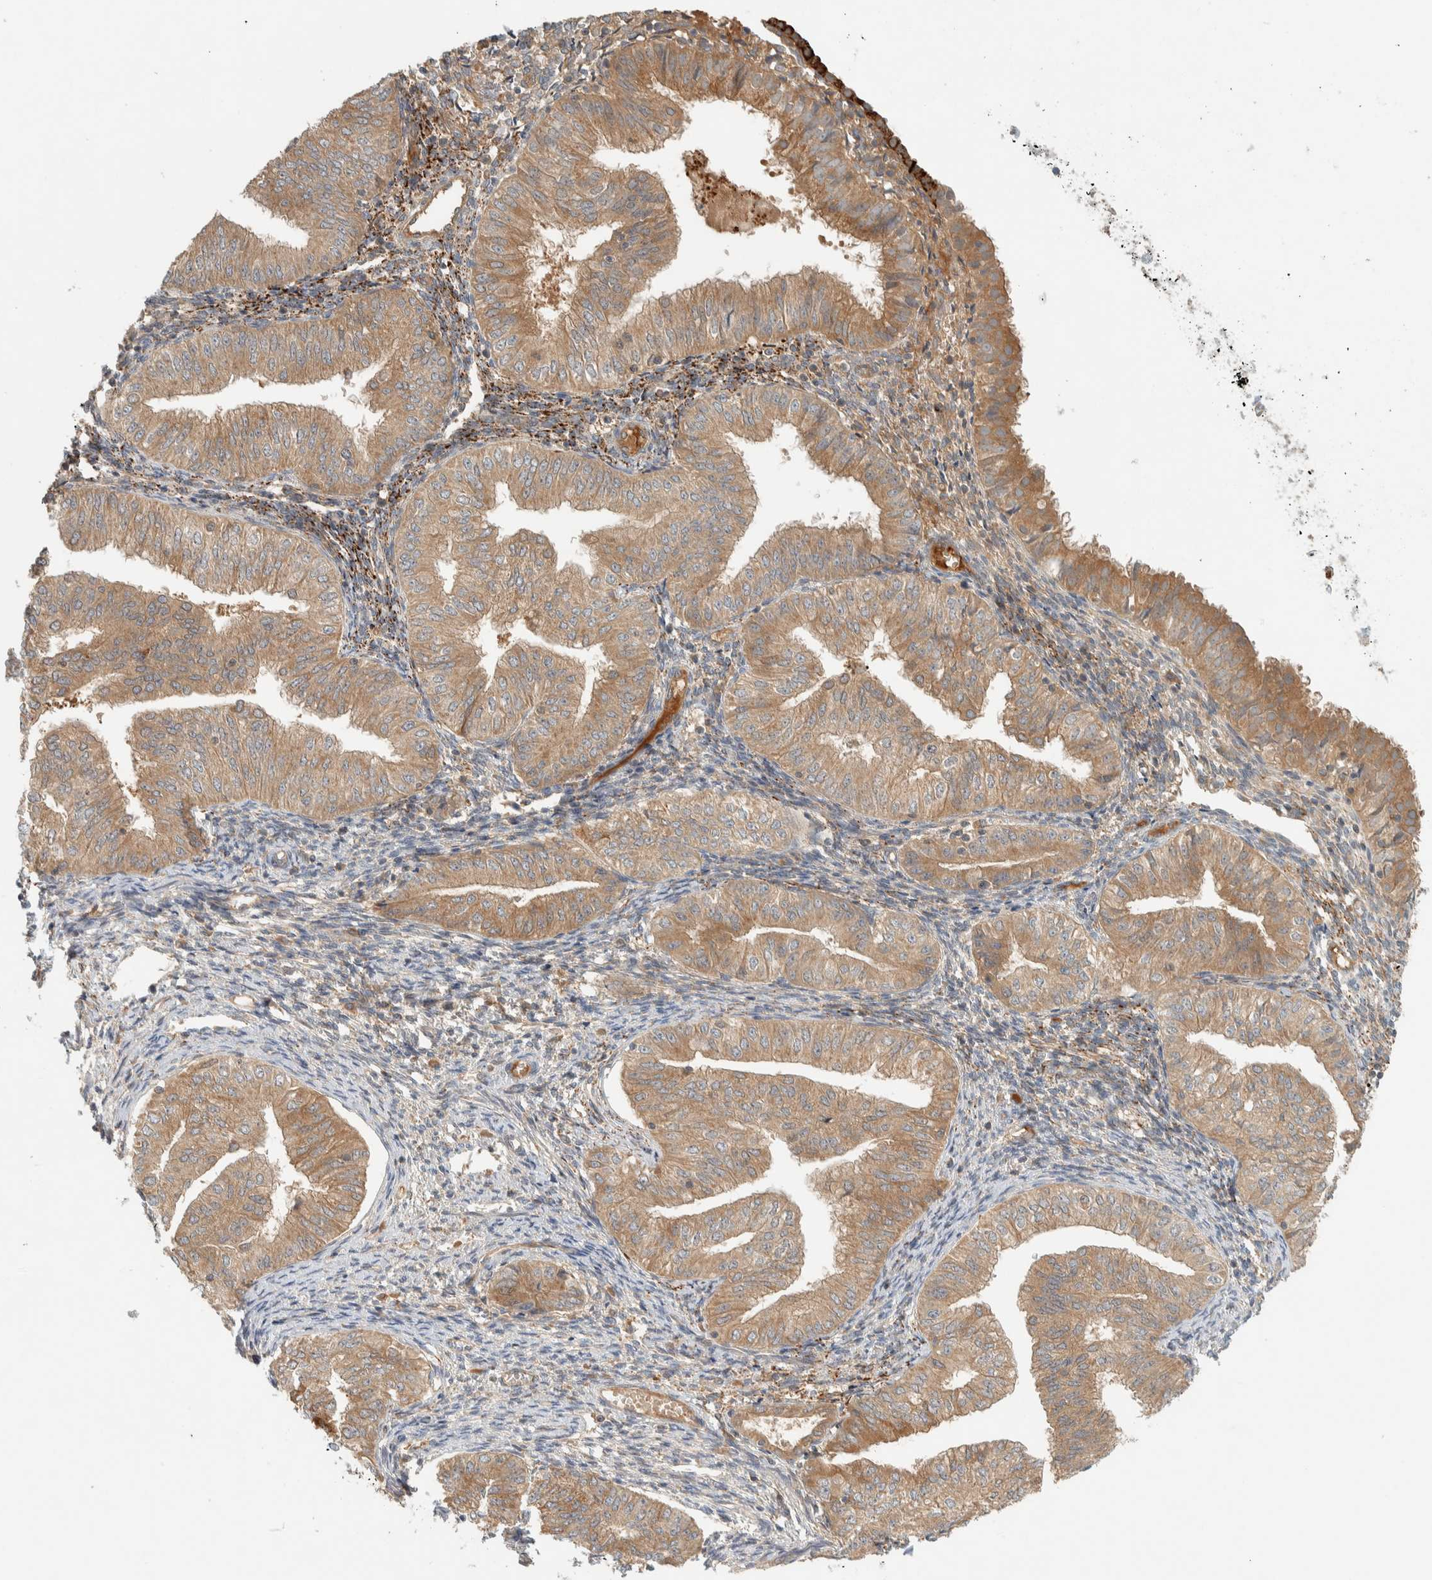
{"staining": {"intensity": "moderate", "quantity": ">75%", "location": "cytoplasmic/membranous"}, "tissue": "endometrial cancer", "cell_type": "Tumor cells", "image_type": "cancer", "snomed": [{"axis": "morphology", "description": "Normal tissue, NOS"}, {"axis": "morphology", "description": "Adenocarcinoma, NOS"}, {"axis": "topography", "description": "Endometrium"}], "caption": "DAB (3,3'-diaminobenzidine) immunohistochemical staining of human adenocarcinoma (endometrial) shows moderate cytoplasmic/membranous protein staining in about >75% of tumor cells.", "gene": "FAM167A", "patient": {"sex": "female", "age": 53}}